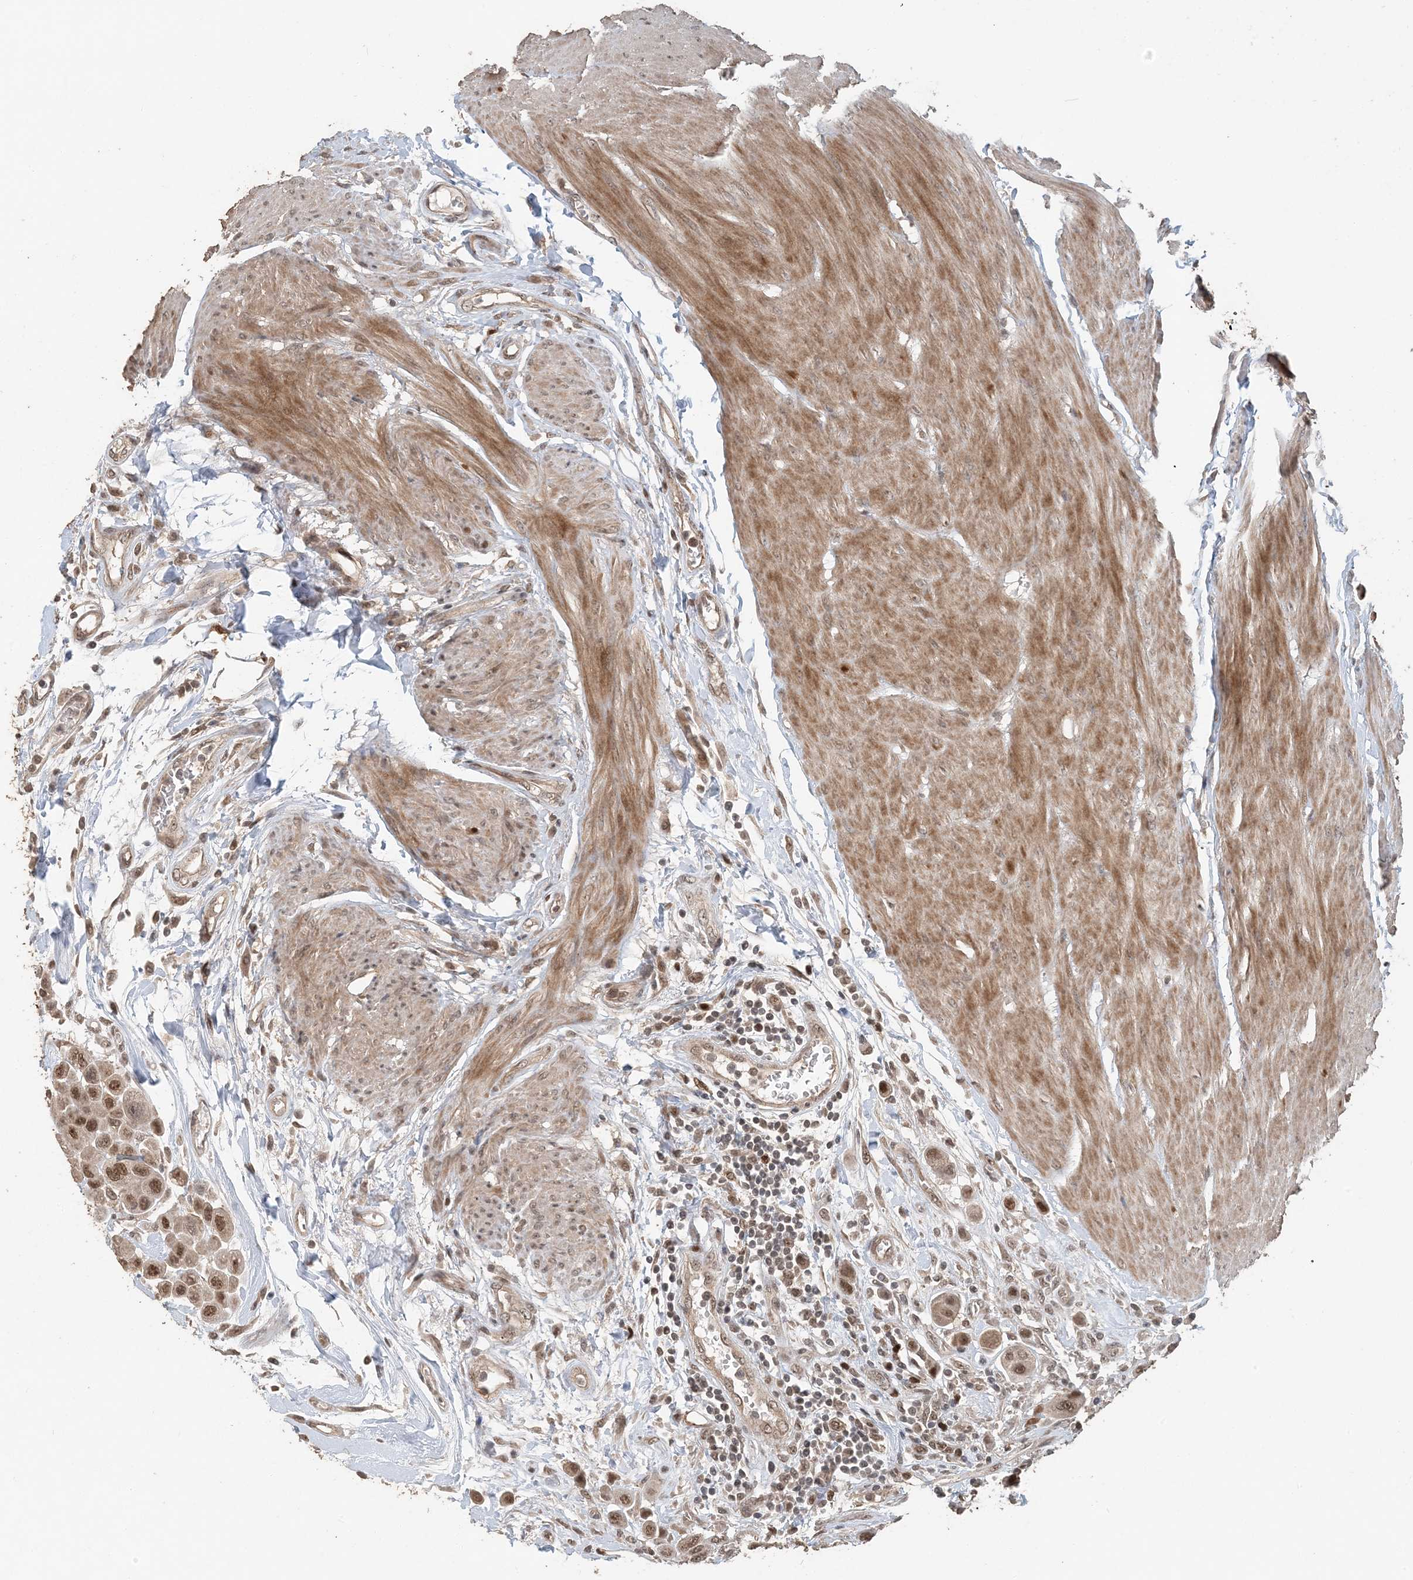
{"staining": {"intensity": "moderate", "quantity": ">75%", "location": "nuclear"}, "tissue": "urothelial cancer", "cell_type": "Tumor cells", "image_type": "cancer", "snomed": [{"axis": "morphology", "description": "Urothelial carcinoma, High grade"}, {"axis": "topography", "description": "Urinary bladder"}], "caption": "Urothelial cancer stained with a brown dye exhibits moderate nuclear positive expression in approximately >75% of tumor cells.", "gene": "ATP13A2", "patient": {"sex": "male", "age": 50}}